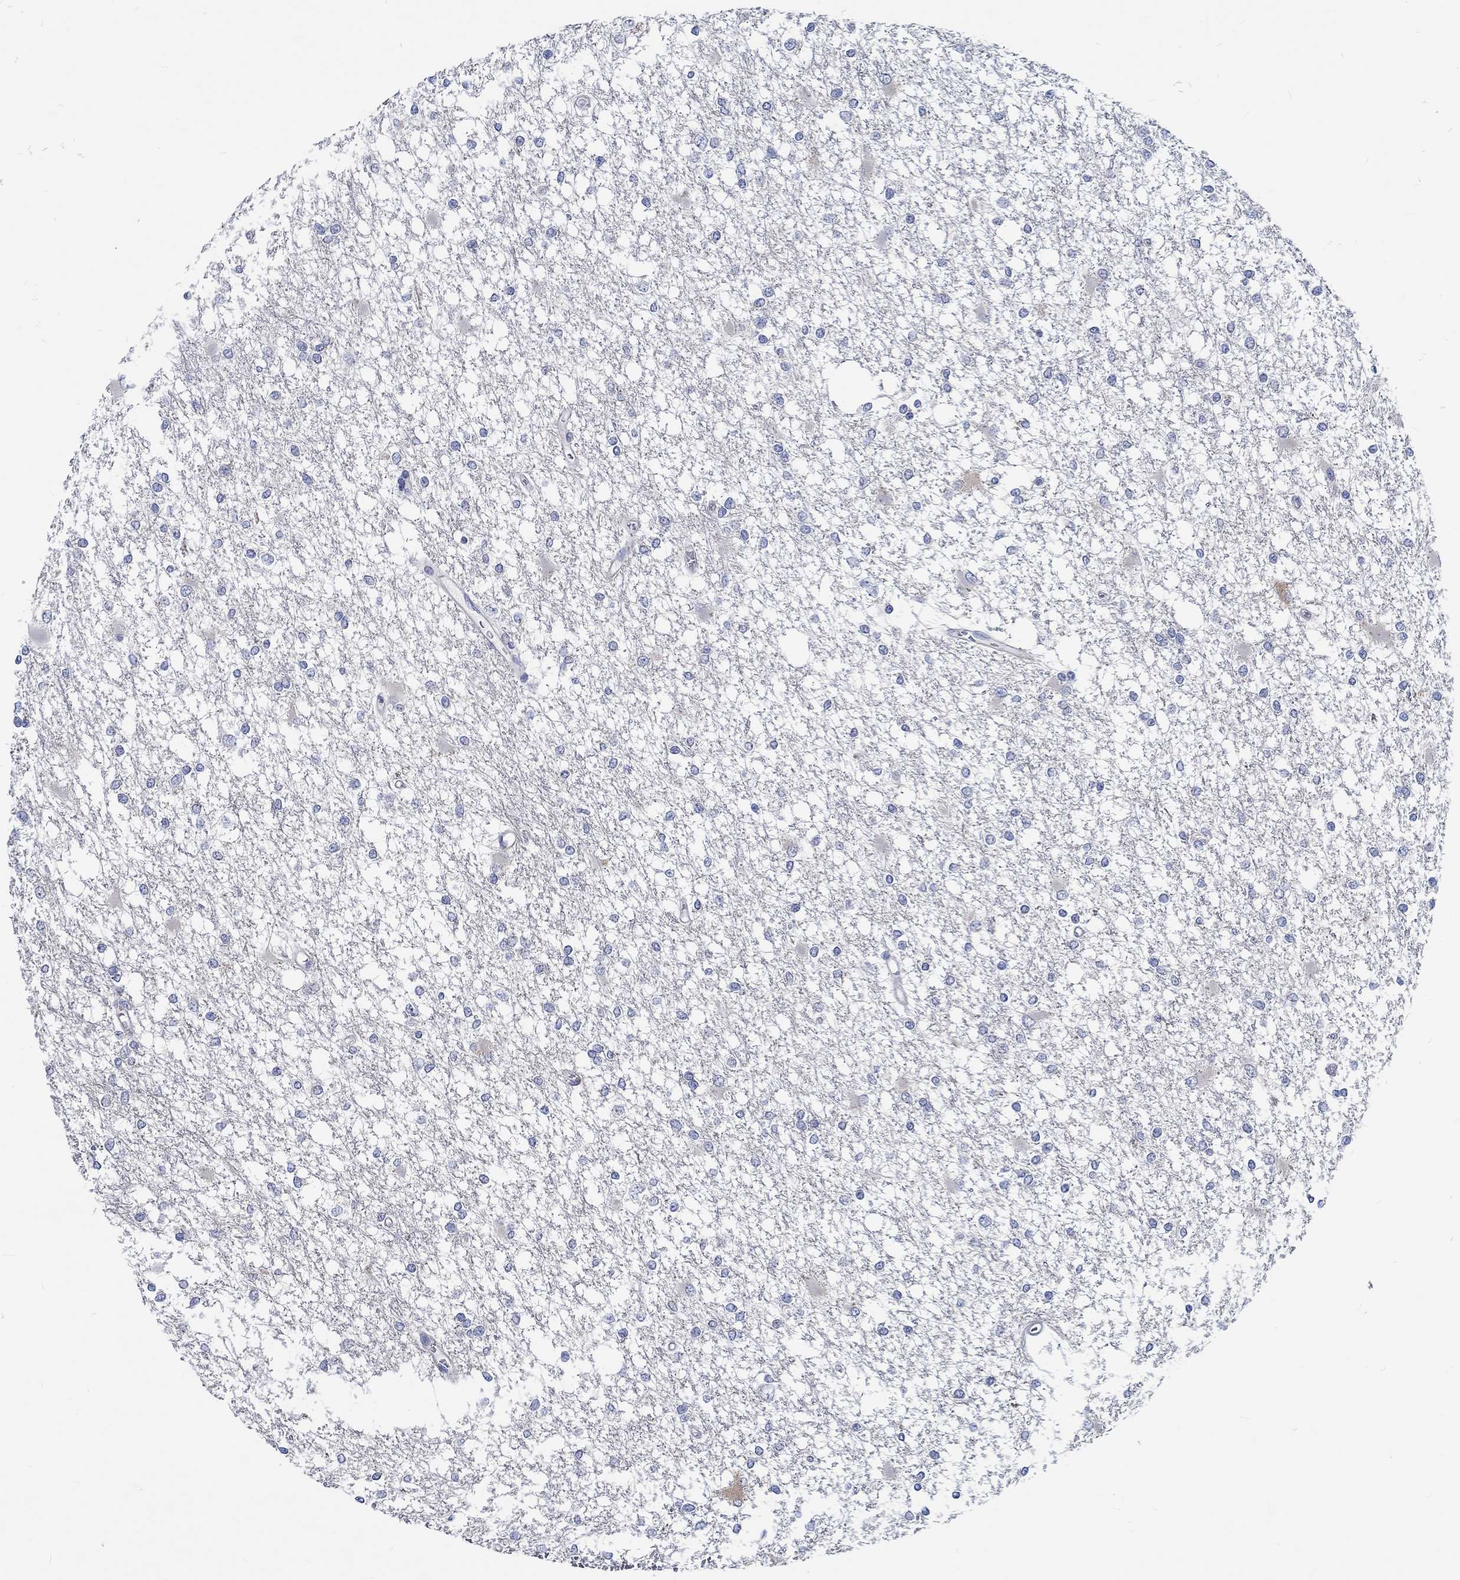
{"staining": {"intensity": "negative", "quantity": "none", "location": "none"}, "tissue": "glioma", "cell_type": "Tumor cells", "image_type": "cancer", "snomed": [{"axis": "morphology", "description": "Glioma, malignant, High grade"}, {"axis": "topography", "description": "Cerebral cortex"}], "caption": "High power microscopy histopathology image of an immunohistochemistry (IHC) micrograph of glioma, revealing no significant expression in tumor cells.", "gene": "MYBPC1", "patient": {"sex": "male", "age": 79}}